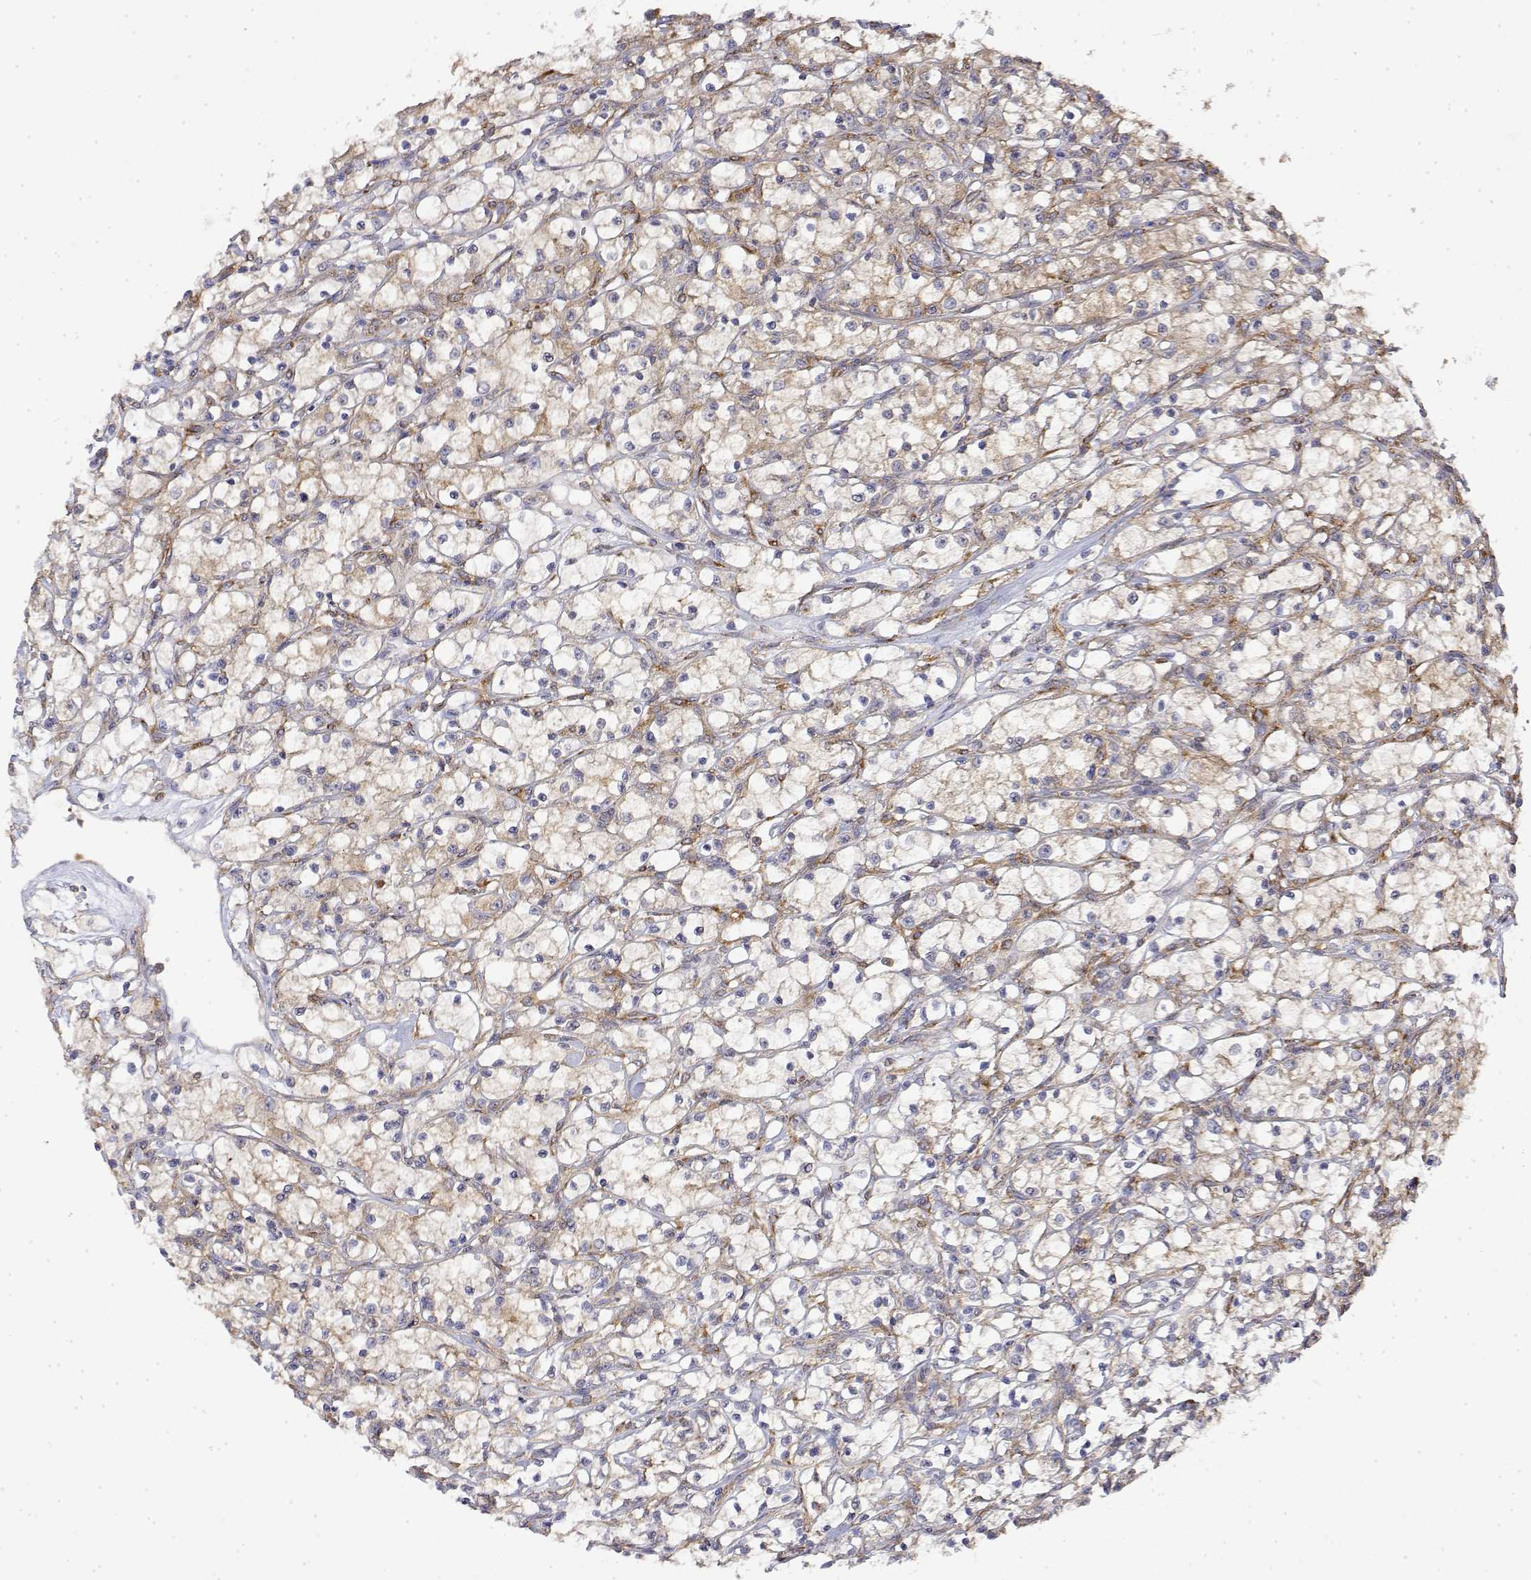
{"staining": {"intensity": "weak", "quantity": "<25%", "location": "cytoplasmic/membranous"}, "tissue": "renal cancer", "cell_type": "Tumor cells", "image_type": "cancer", "snomed": [{"axis": "morphology", "description": "Adenocarcinoma, NOS"}, {"axis": "topography", "description": "Kidney"}], "caption": "Histopathology image shows no significant protein positivity in tumor cells of renal cancer (adenocarcinoma).", "gene": "PACSIN2", "patient": {"sex": "female", "age": 59}}